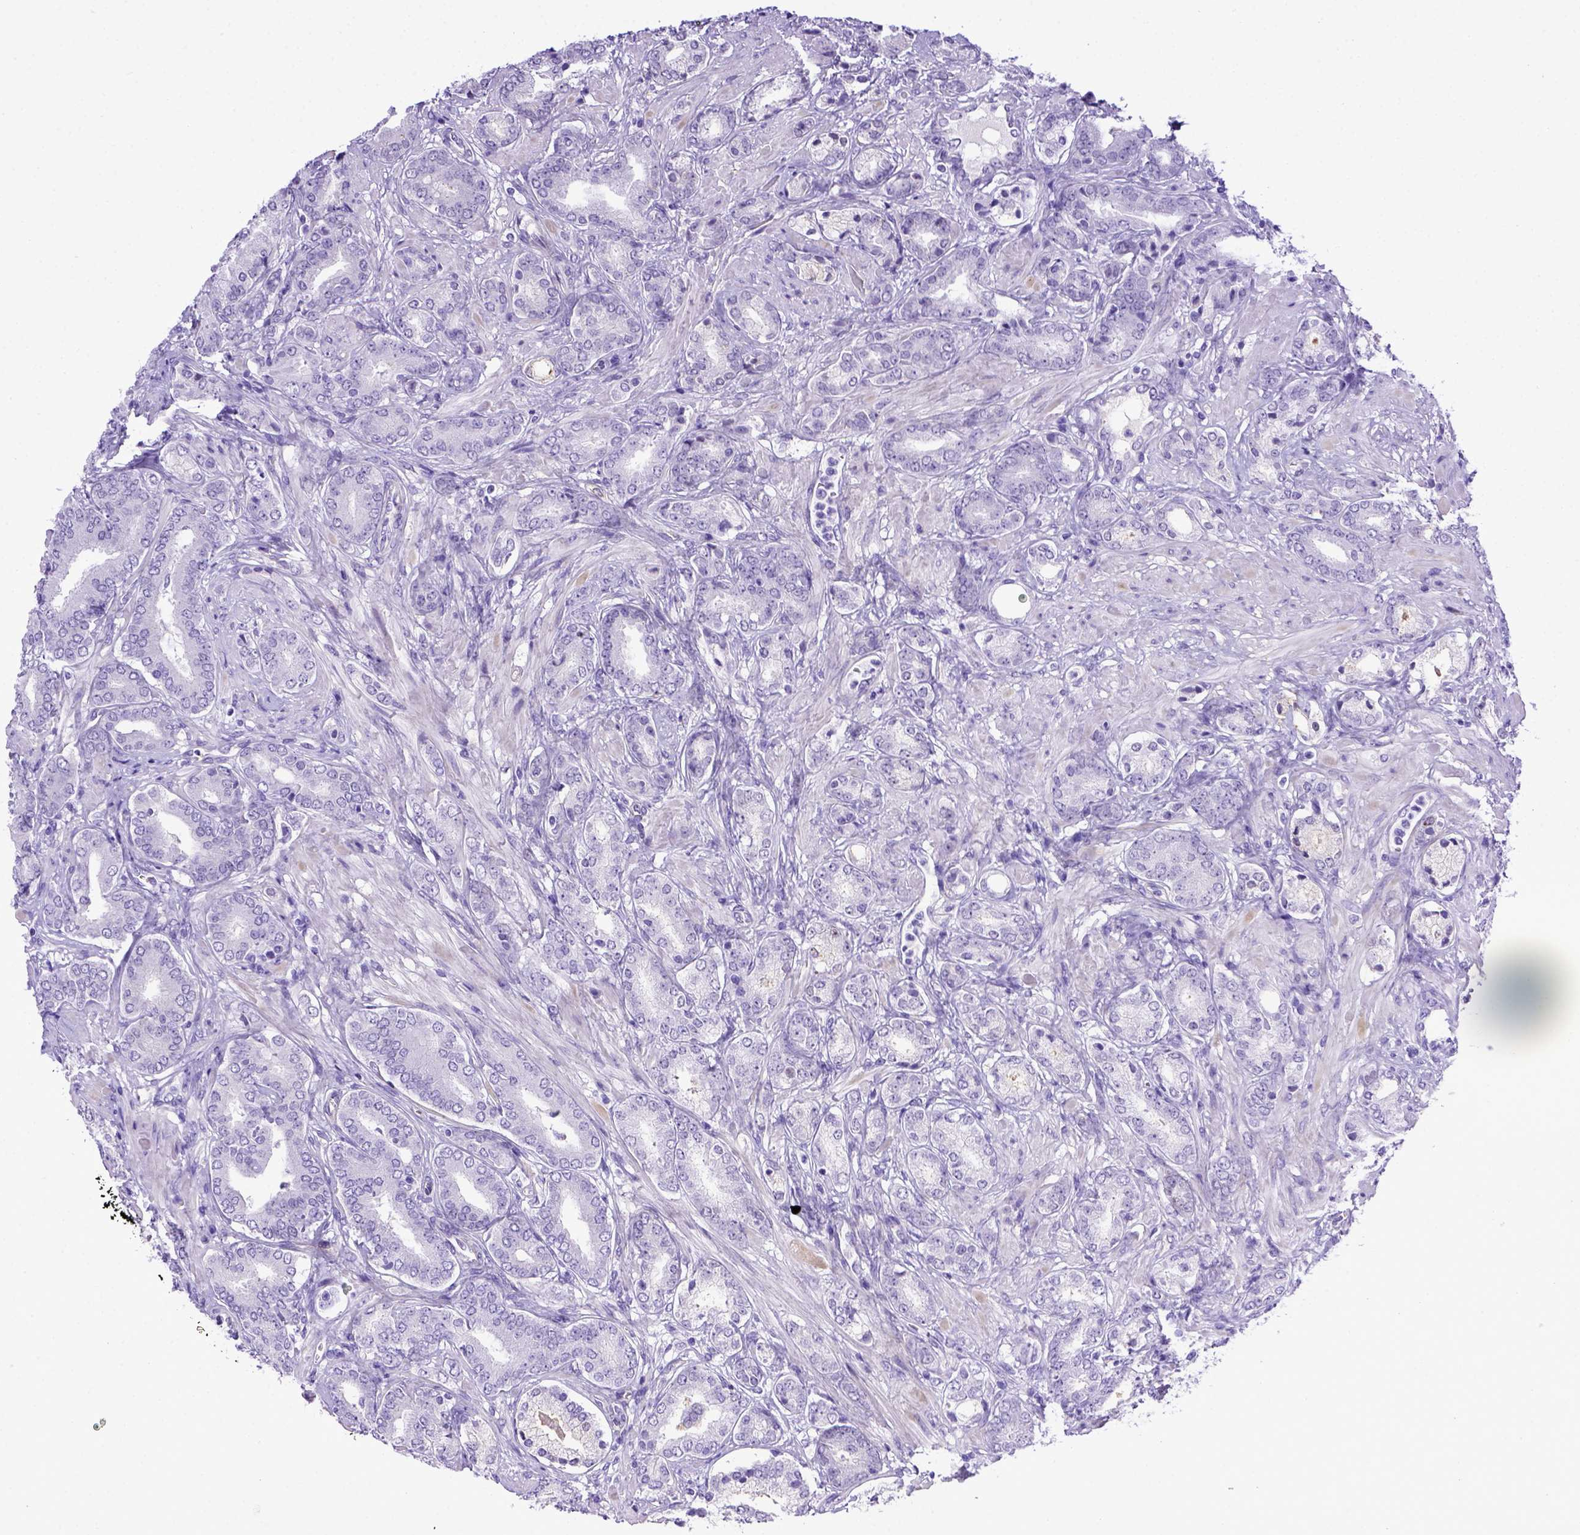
{"staining": {"intensity": "negative", "quantity": "none", "location": "none"}, "tissue": "prostate cancer", "cell_type": "Tumor cells", "image_type": "cancer", "snomed": [{"axis": "morphology", "description": "Adenocarcinoma, High grade"}, {"axis": "topography", "description": "Prostate"}], "caption": "Immunohistochemistry of prostate cancer exhibits no staining in tumor cells.", "gene": "ADAM12", "patient": {"sex": "male", "age": 56}}